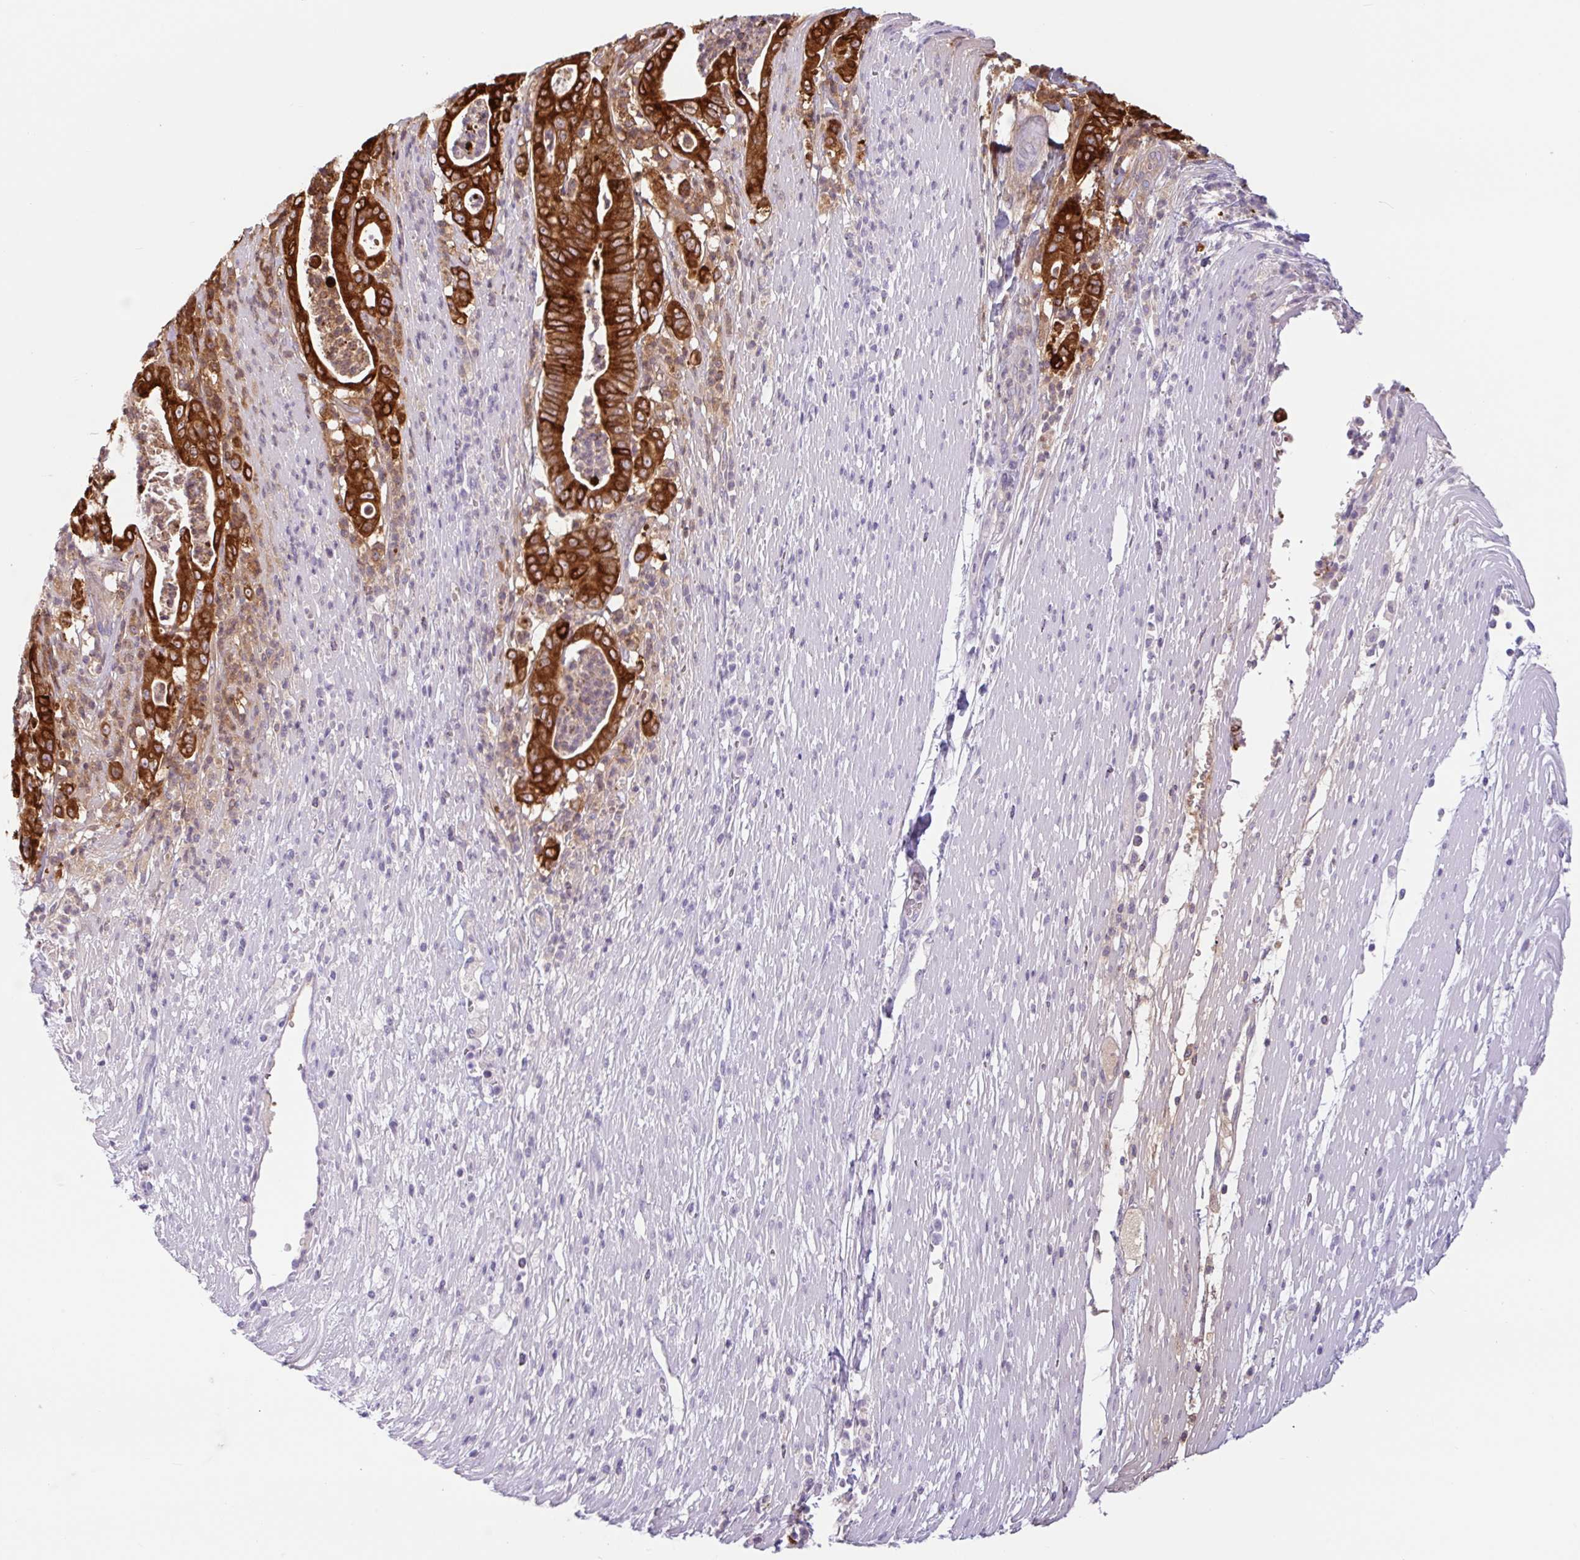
{"staining": {"intensity": "strong", "quantity": ">75%", "location": "cytoplasmic/membranous"}, "tissue": "pancreatic cancer", "cell_type": "Tumor cells", "image_type": "cancer", "snomed": [{"axis": "morphology", "description": "Adenocarcinoma, NOS"}, {"axis": "topography", "description": "Pancreas"}], "caption": "Strong cytoplasmic/membranous expression is present in approximately >75% of tumor cells in adenocarcinoma (pancreatic).", "gene": "CTSE", "patient": {"sex": "male", "age": 71}}